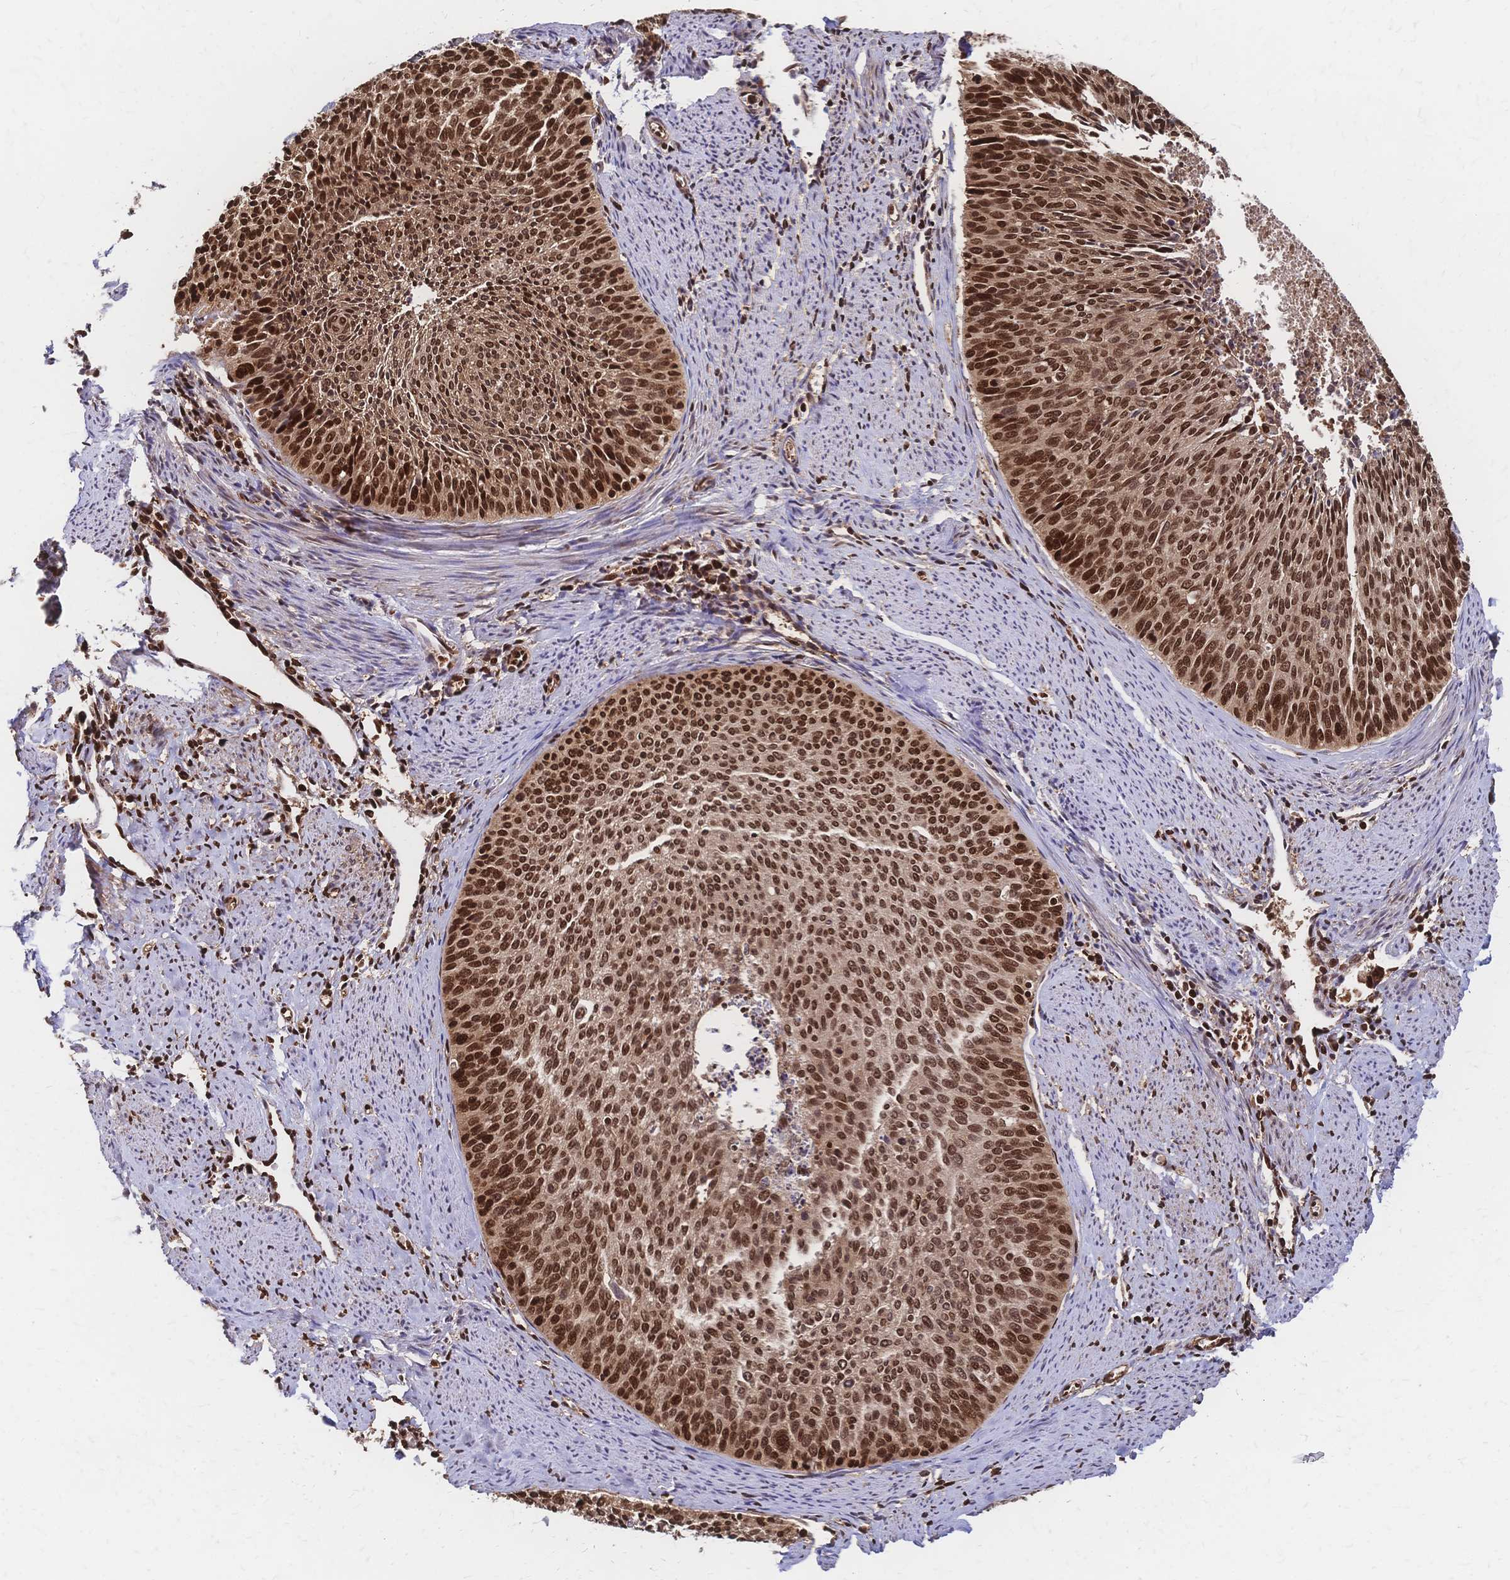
{"staining": {"intensity": "strong", "quantity": ">75%", "location": "nuclear"}, "tissue": "cervical cancer", "cell_type": "Tumor cells", "image_type": "cancer", "snomed": [{"axis": "morphology", "description": "Squamous cell carcinoma, NOS"}, {"axis": "topography", "description": "Cervix"}], "caption": "Immunohistochemical staining of human cervical cancer exhibits high levels of strong nuclear positivity in approximately >75% of tumor cells.", "gene": "HDGF", "patient": {"sex": "female", "age": 55}}